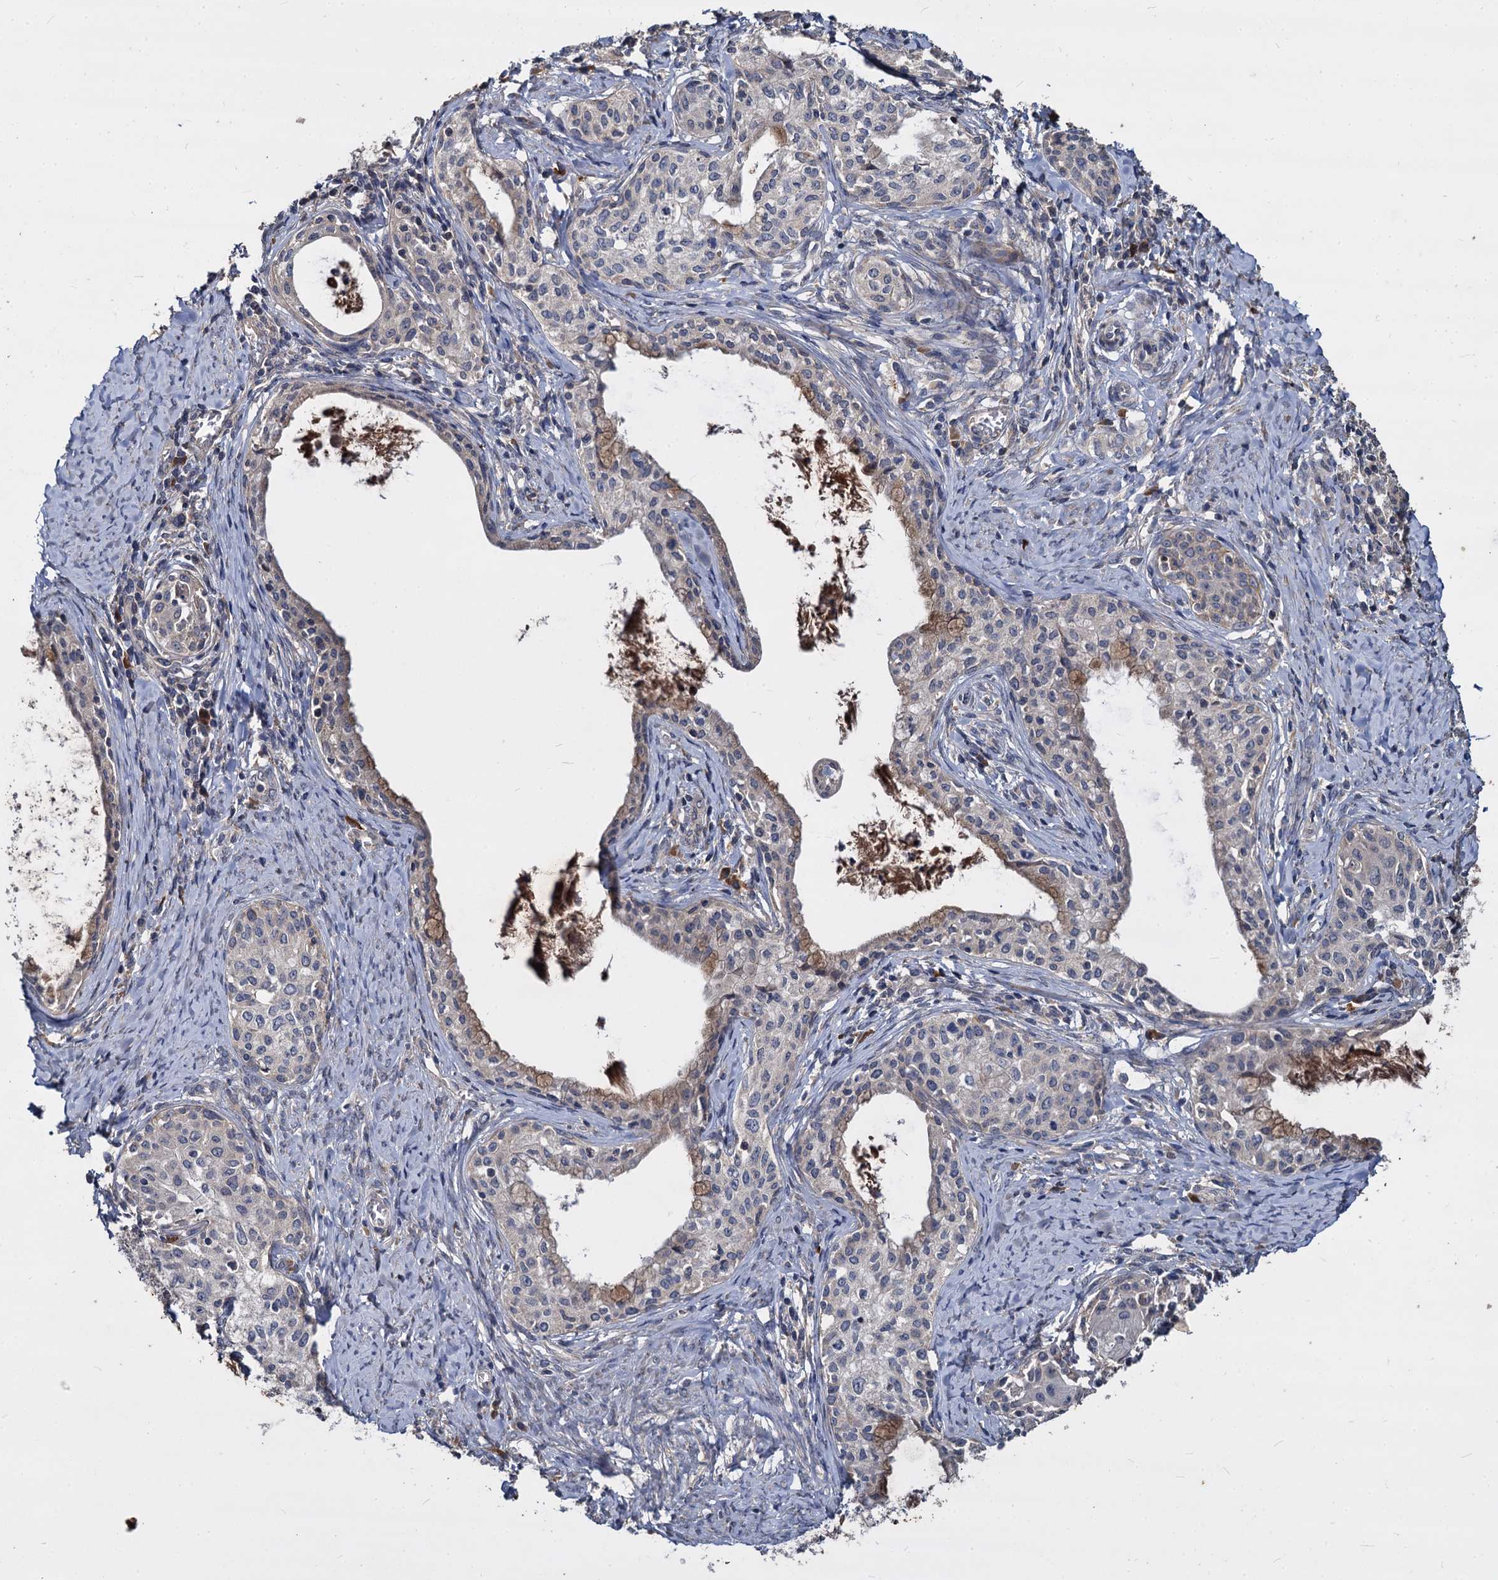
{"staining": {"intensity": "weak", "quantity": "<25%", "location": "cytoplasmic/membranous"}, "tissue": "cervical cancer", "cell_type": "Tumor cells", "image_type": "cancer", "snomed": [{"axis": "morphology", "description": "Squamous cell carcinoma, NOS"}, {"axis": "morphology", "description": "Adenocarcinoma, NOS"}, {"axis": "topography", "description": "Cervix"}], "caption": "IHC image of cervical cancer (squamous cell carcinoma) stained for a protein (brown), which shows no staining in tumor cells.", "gene": "CCDC184", "patient": {"sex": "female", "age": 52}}